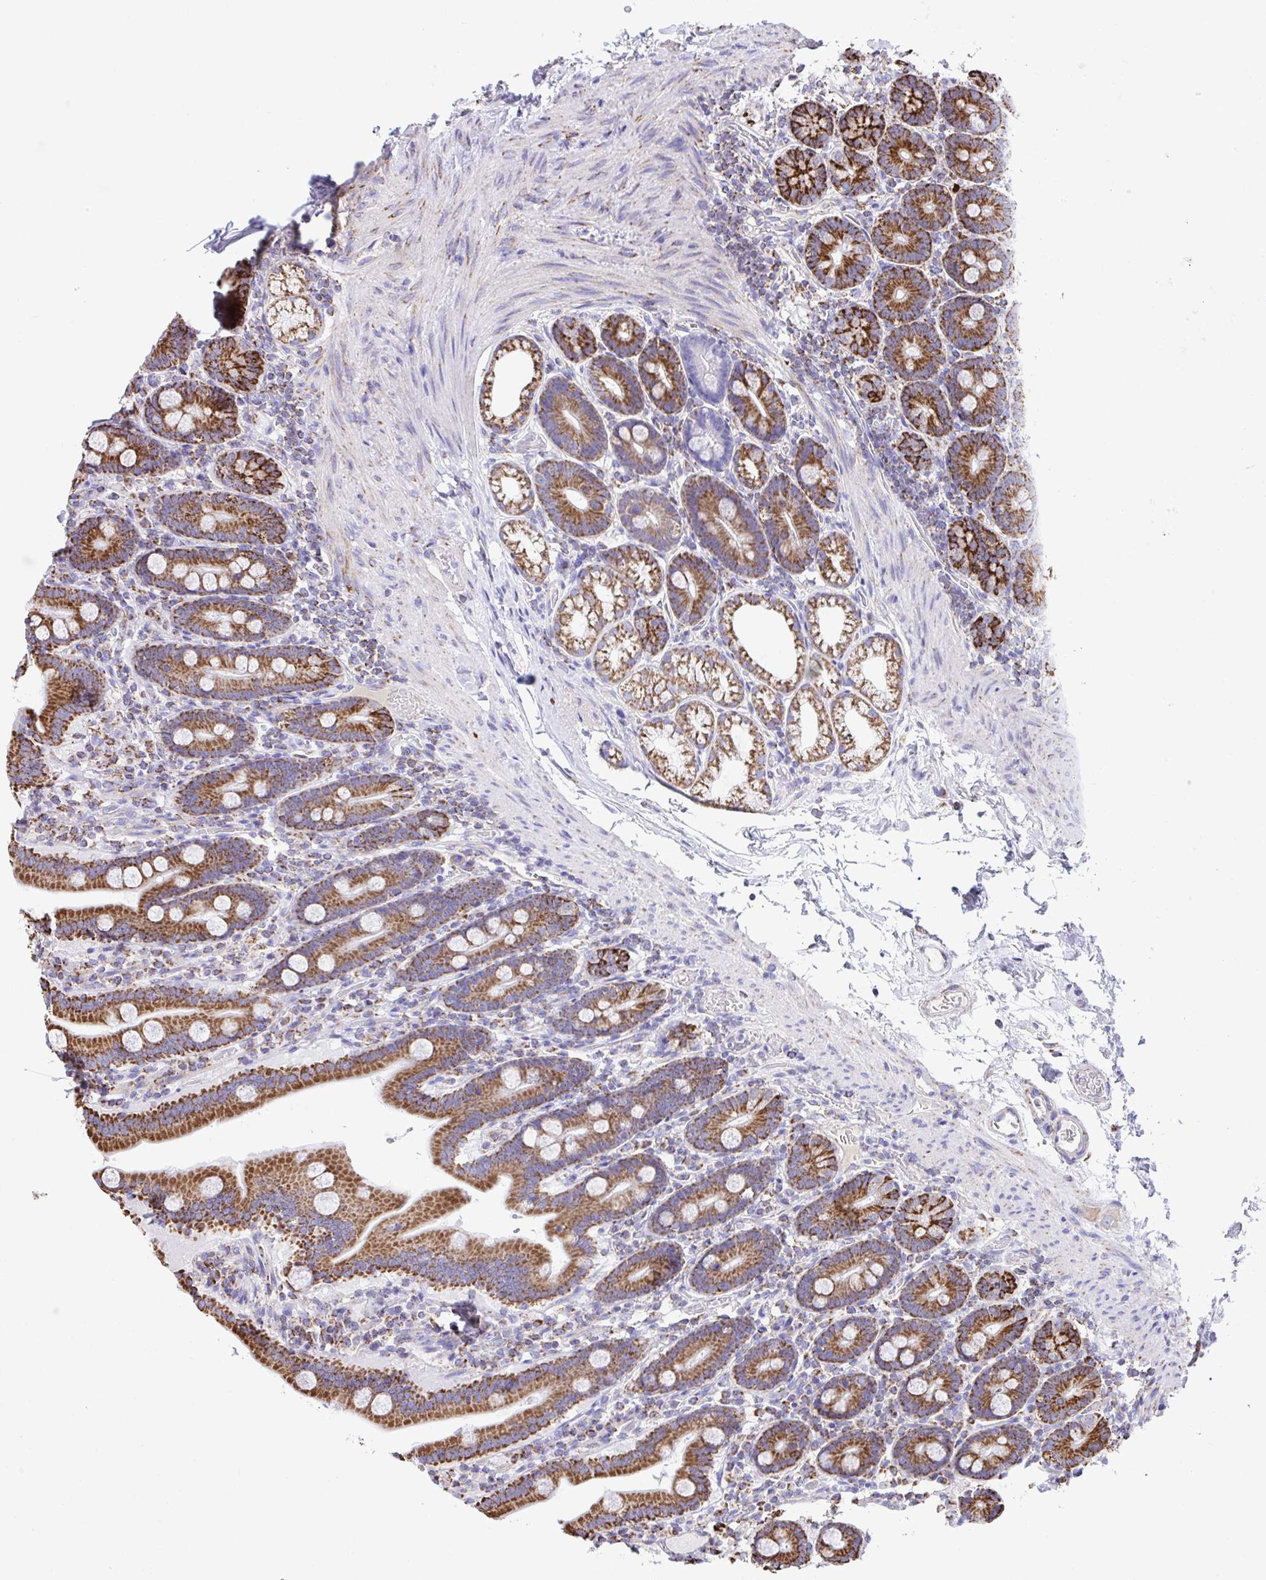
{"staining": {"intensity": "strong", "quantity": ">75%", "location": "cytoplasmic/membranous"}, "tissue": "duodenum", "cell_type": "Glandular cells", "image_type": "normal", "snomed": [{"axis": "morphology", "description": "Normal tissue, NOS"}, {"axis": "topography", "description": "Duodenum"}], "caption": "Protein staining by IHC reveals strong cytoplasmic/membranous staining in approximately >75% of glandular cells in normal duodenum. (IHC, brightfield microscopy, high magnification).", "gene": "PCMTD2", "patient": {"sex": "male", "age": 55}}